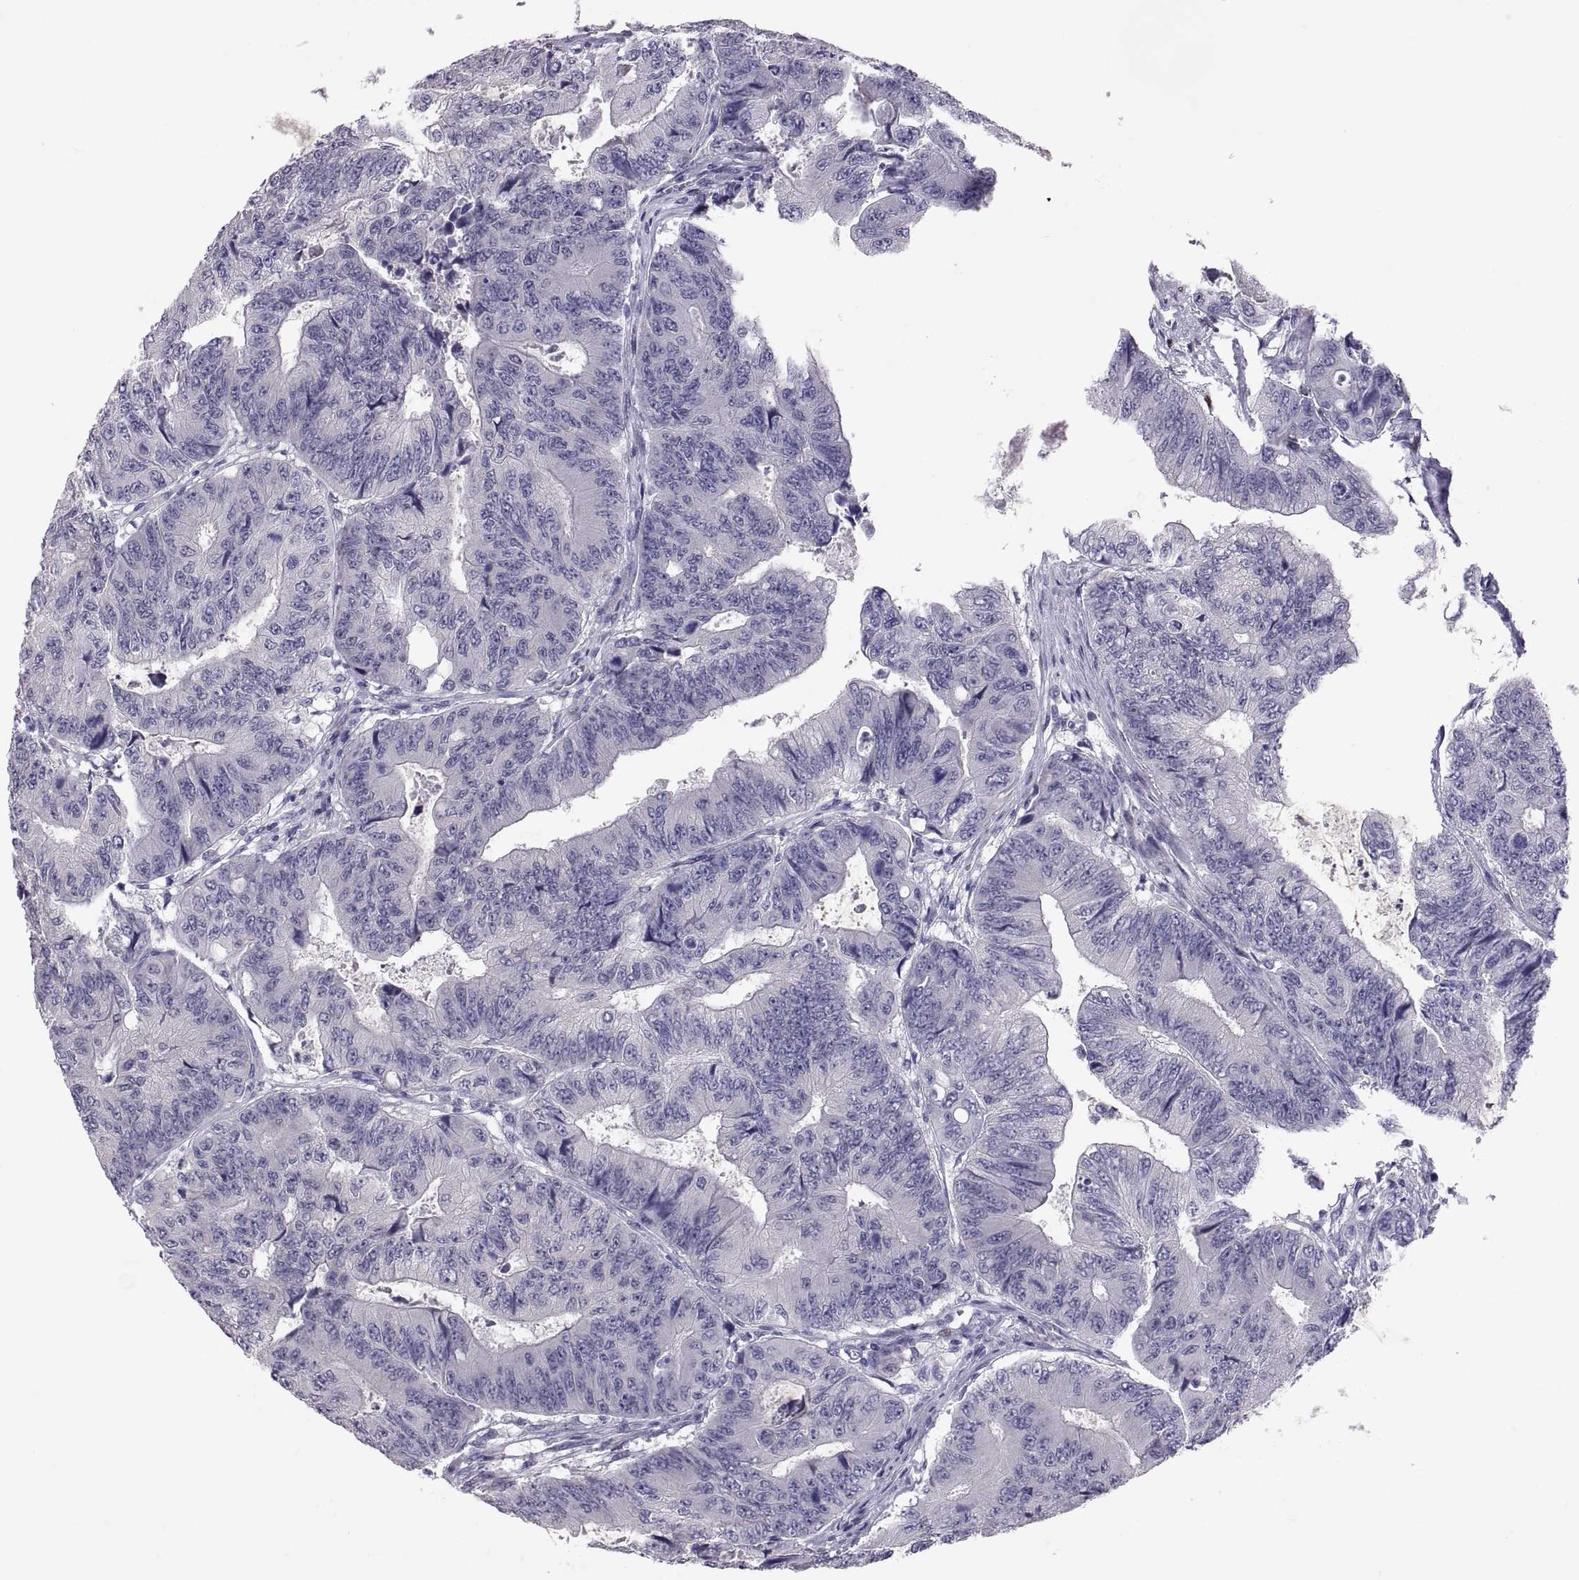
{"staining": {"intensity": "negative", "quantity": "none", "location": "none"}, "tissue": "colorectal cancer", "cell_type": "Tumor cells", "image_type": "cancer", "snomed": [{"axis": "morphology", "description": "Adenocarcinoma, NOS"}, {"axis": "topography", "description": "Colon"}], "caption": "This micrograph is of colorectal cancer (adenocarcinoma) stained with immunohistochemistry to label a protein in brown with the nuclei are counter-stained blue. There is no expression in tumor cells.", "gene": "PTN", "patient": {"sex": "female", "age": 48}}